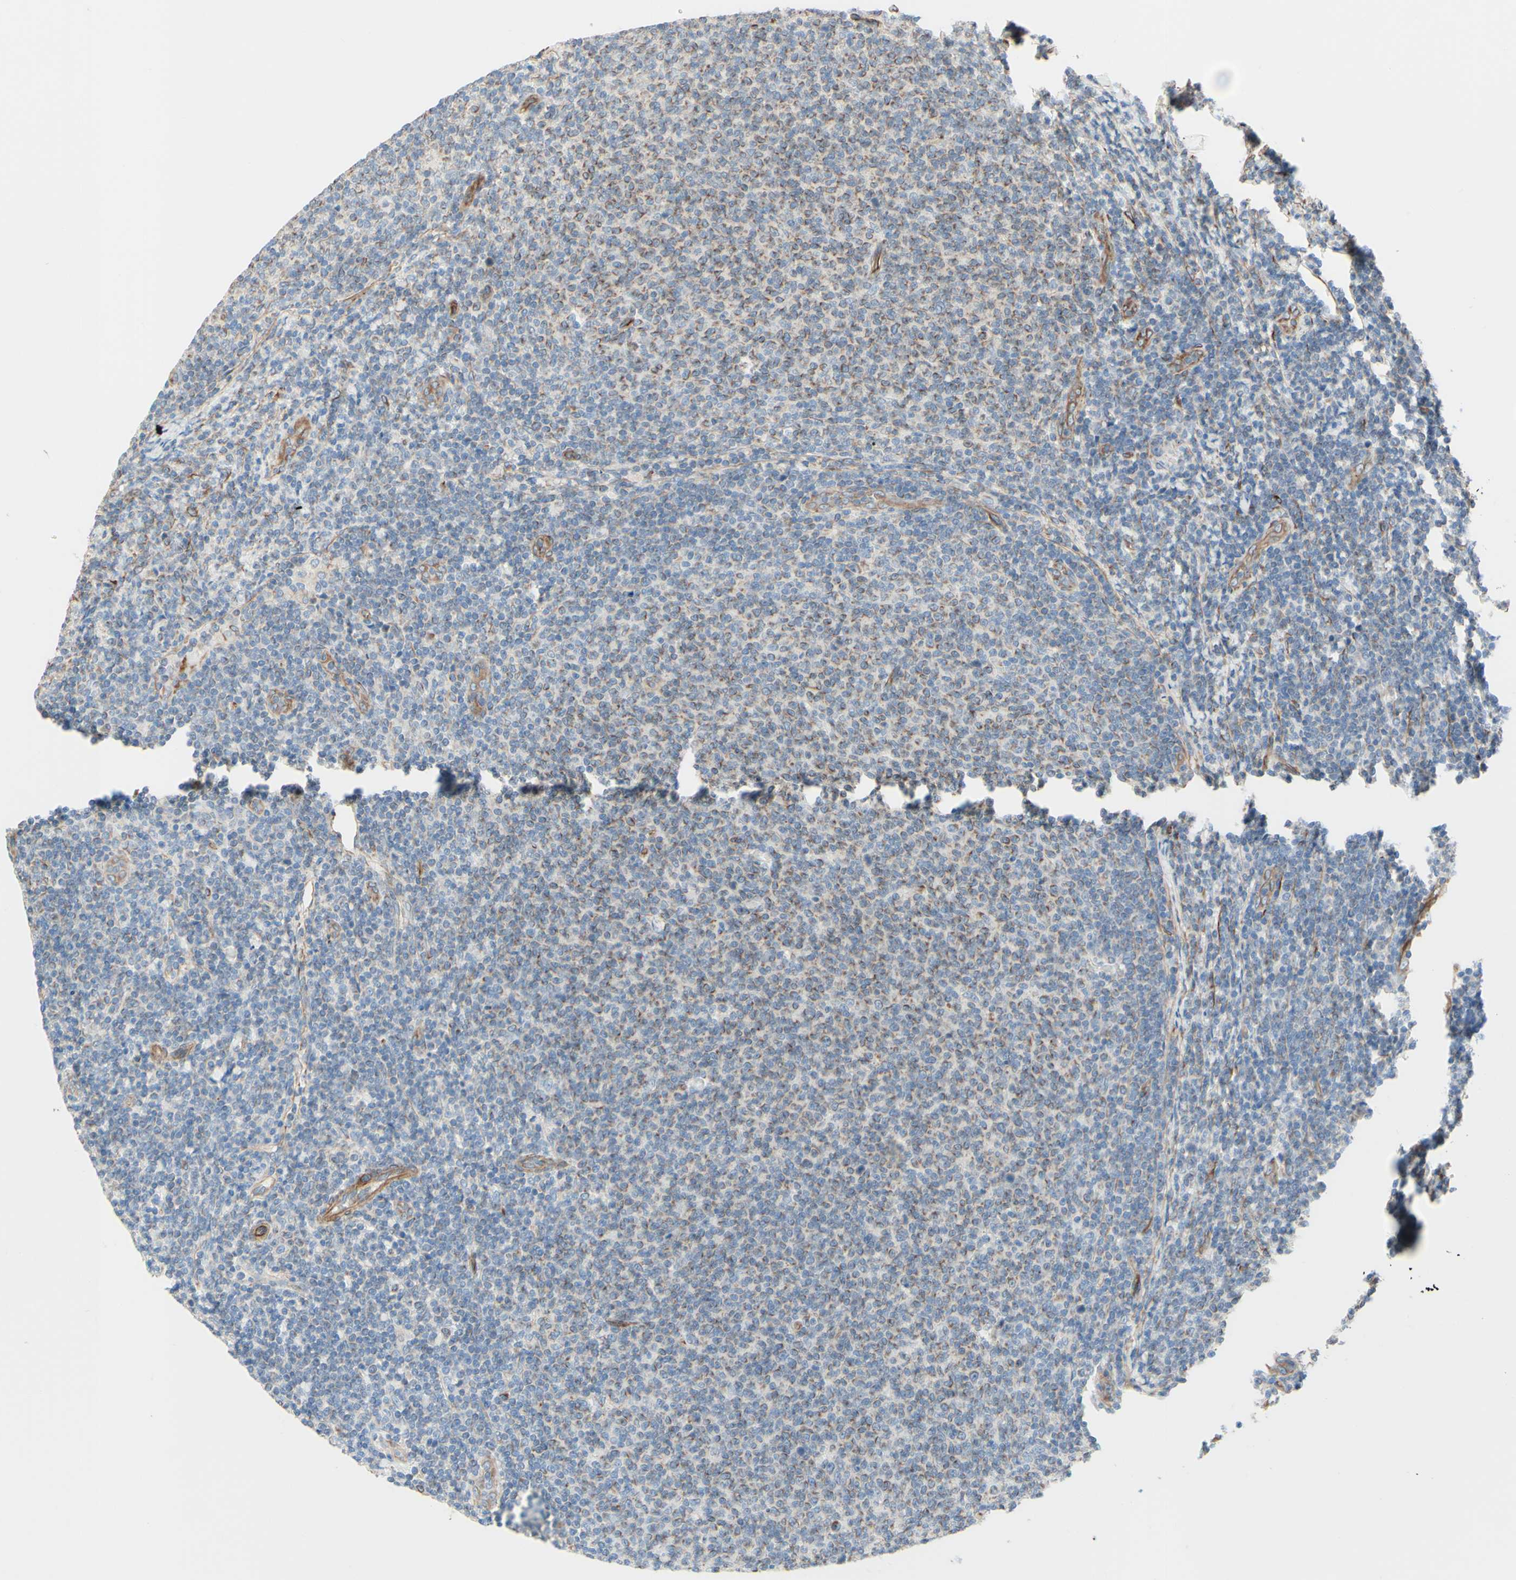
{"staining": {"intensity": "weak", "quantity": "25%-75%", "location": "cytoplasmic/membranous"}, "tissue": "lymphoma", "cell_type": "Tumor cells", "image_type": "cancer", "snomed": [{"axis": "morphology", "description": "Malignant lymphoma, non-Hodgkin's type, Low grade"}, {"axis": "topography", "description": "Lymph node"}], "caption": "Immunohistochemistry (DAB) staining of malignant lymphoma, non-Hodgkin's type (low-grade) reveals weak cytoplasmic/membranous protein positivity in about 25%-75% of tumor cells. The staining was performed using DAB (3,3'-diaminobenzidine) to visualize the protein expression in brown, while the nuclei were stained in blue with hematoxylin (Magnification: 20x).", "gene": "ENDOD1", "patient": {"sex": "male", "age": 66}}